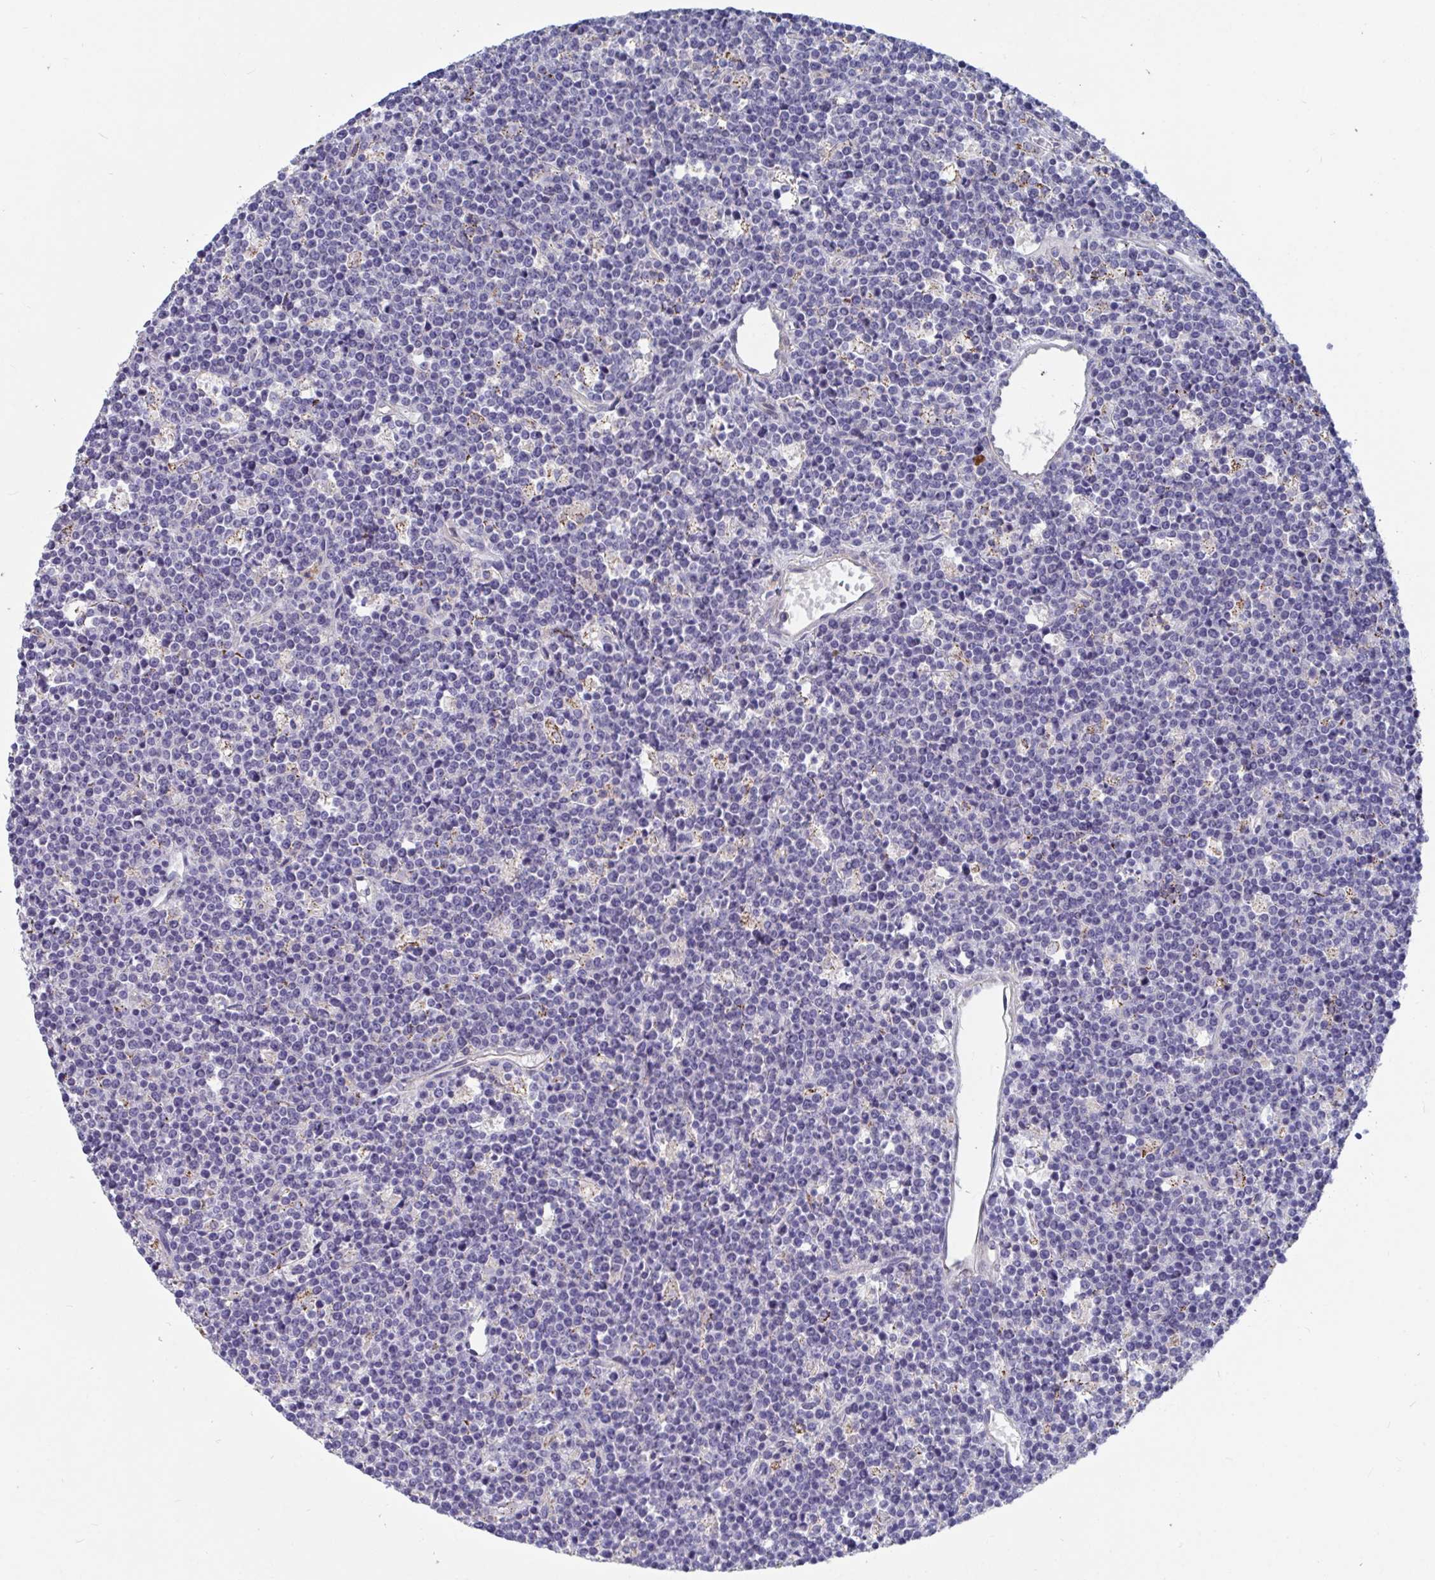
{"staining": {"intensity": "negative", "quantity": "none", "location": "none"}, "tissue": "lymphoma", "cell_type": "Tumor cells", "image_type": "cancer", "snomed": [{"axis": "morphology", "description": "Malignant lymphoma, non-Hodgkin's type, High grade"}, {"axis": "topography", "description": "Ovary"}], "caption": "This is an IHC histopathology image of human malignant lymphoma, non-Hodgkin's type (high-grade). There is no staining in tumor cells.", "gene": "FAM156B", "patient": {"sex": "female", "age": 56}}